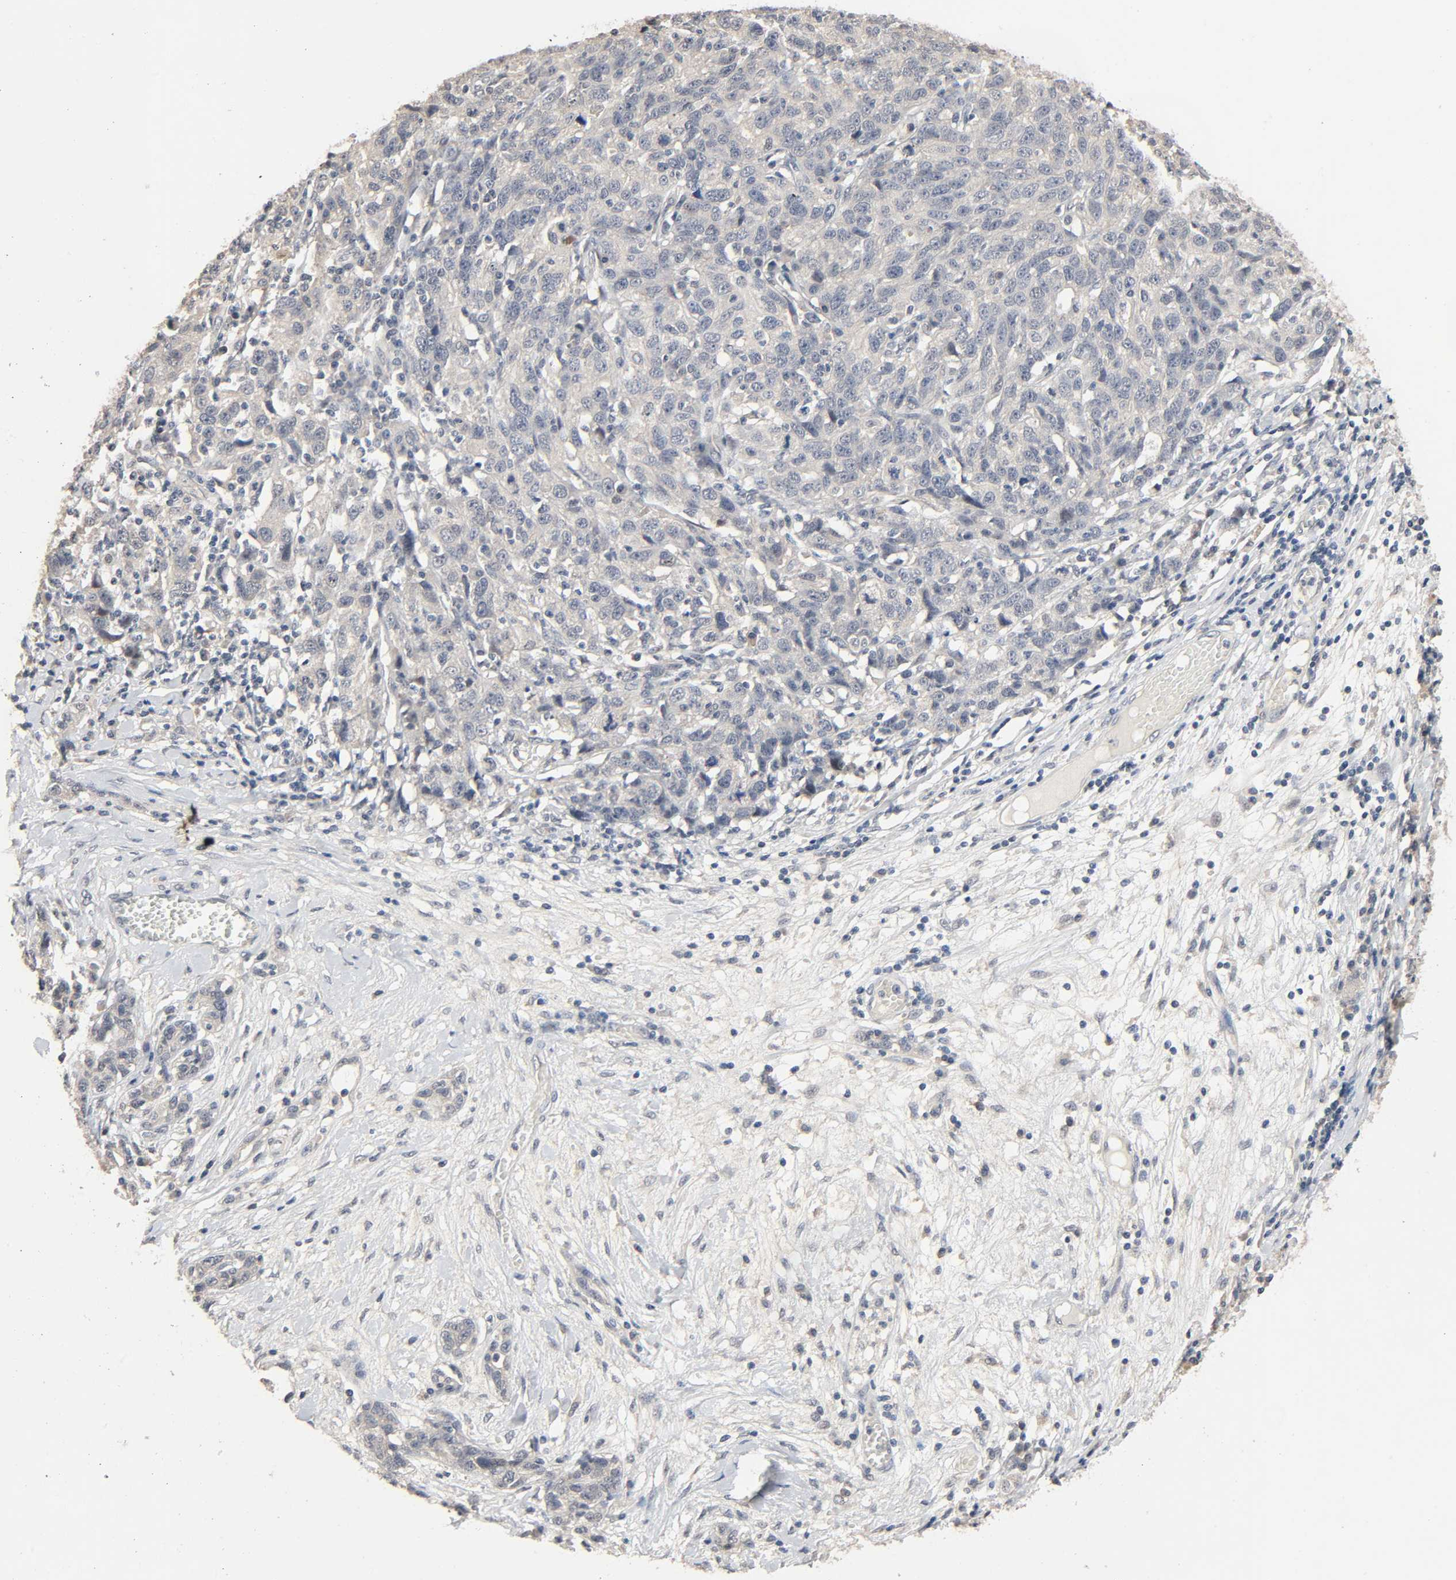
{"staining": {"intensity": "negative", "quantity": "none", "location": "none"}, "tissue": "ovarian cancer", "cell_type": "Tumor cells", "image_type": "cancer", "snomed": [{"axis": "morphology", "description": "Cystadenocarcinoma, serous, NOS"}, {"axis": "topography", "description": "Ovary"}], "caption": "Serous cystadenocarcinoma (ovarian) was stained to show a protein in brown. There is no significant staining in tumor cells.", "gene": "MAGEA8", "patient": {"sex": "female", "age": 71}}